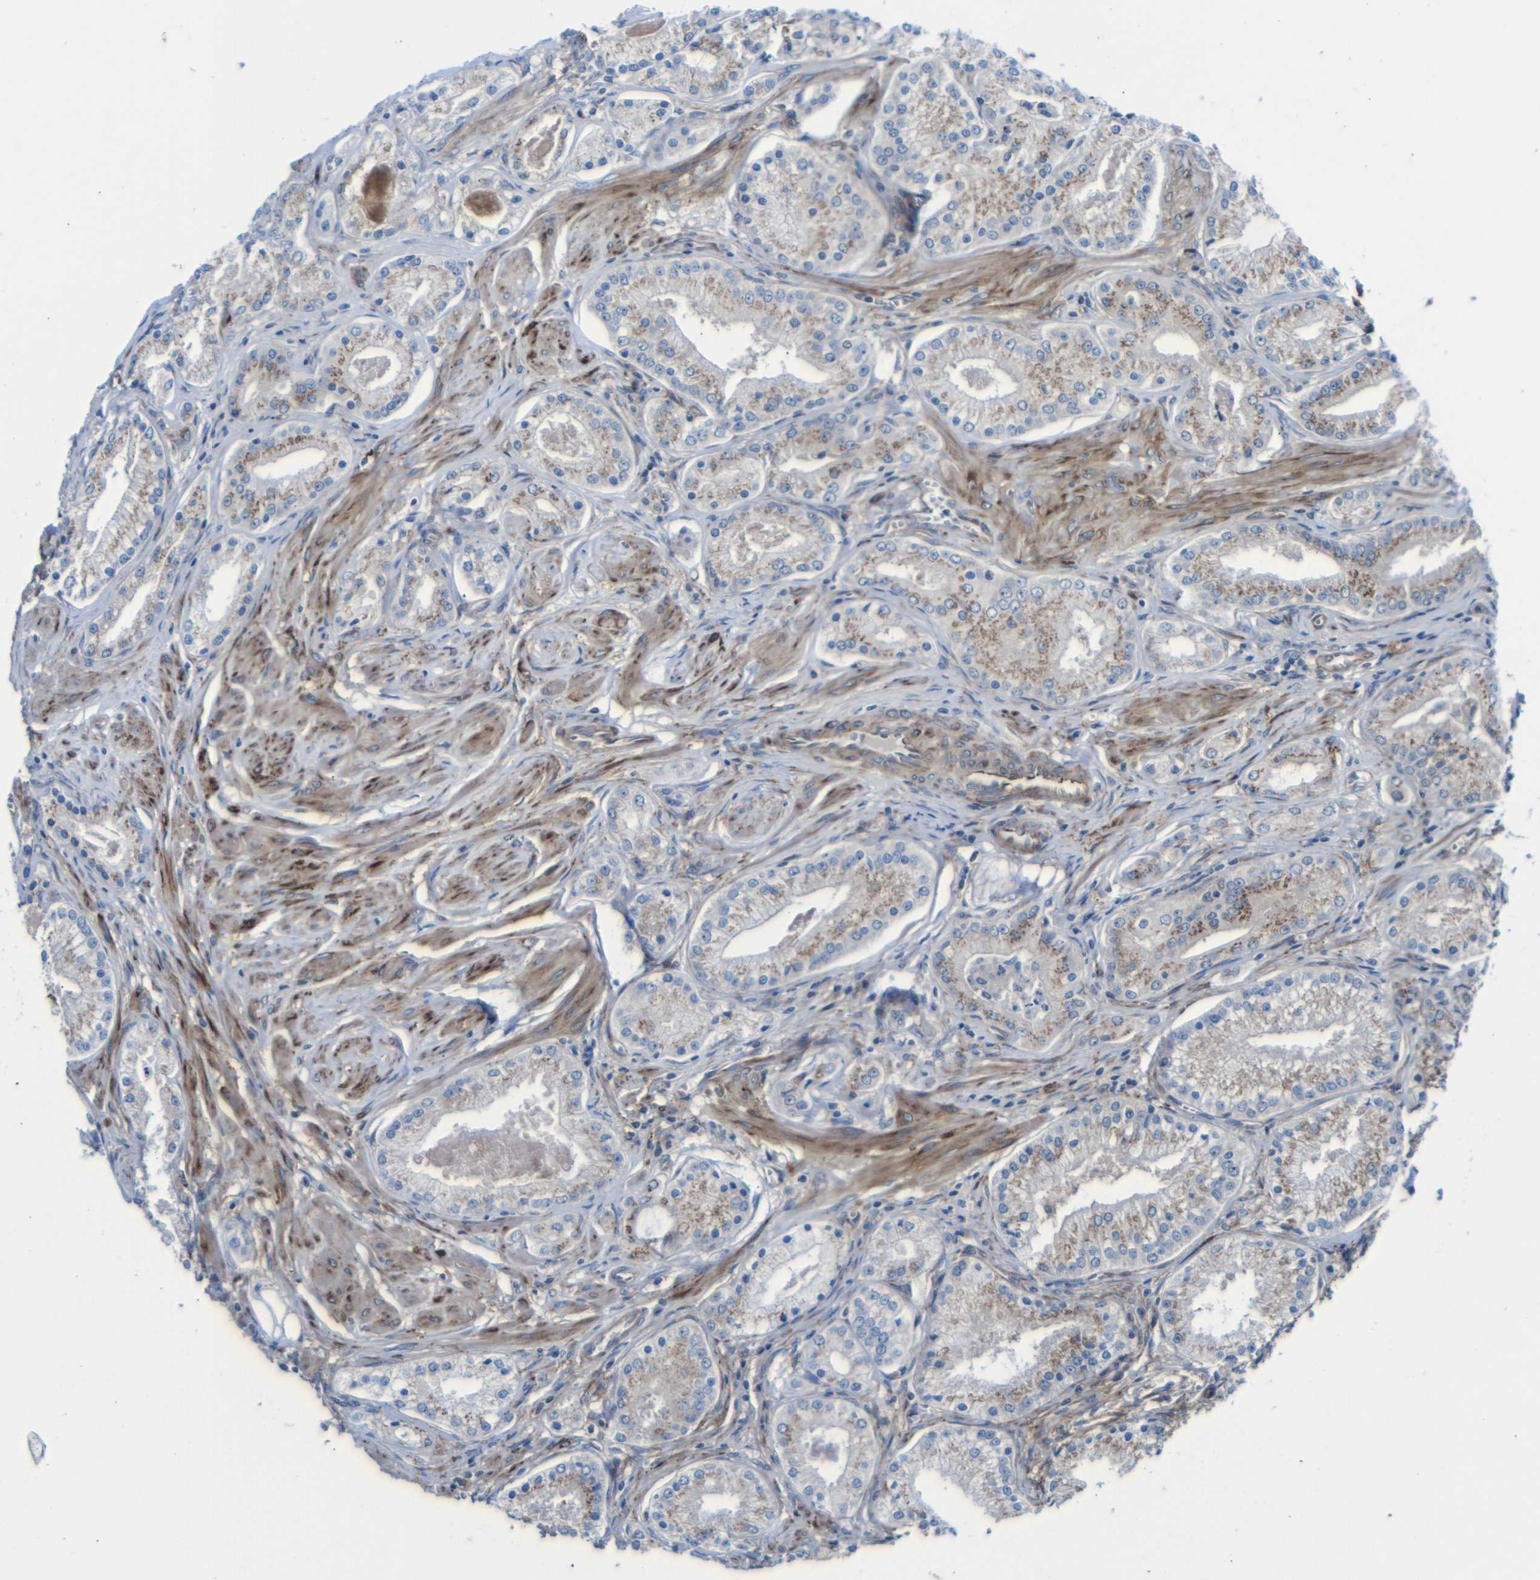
{"staining": {"intensity": "weak", "quantity": "25%-75%", "location": "cytoplasmic/membranous"}, "tissue": "prostate cancer", "cell_type": "Tumor cells", "image_type": "cancer", "snomed": [{"axis": "morphology", "description": "Adenocarcinoma, High grade"}, {"axis": "topography", "description": "Prostate"}], "caption": "Tumor cells display weak cytoplasmic/membranous staining in about 25%-75% of cells in adenocarcinoma (high-grade) (prostate). (brown staining indicates protein expression, while blue staining denotes nuclei).", "gene": "PARP14", "patient": {"sex": "male", "age": 66}}